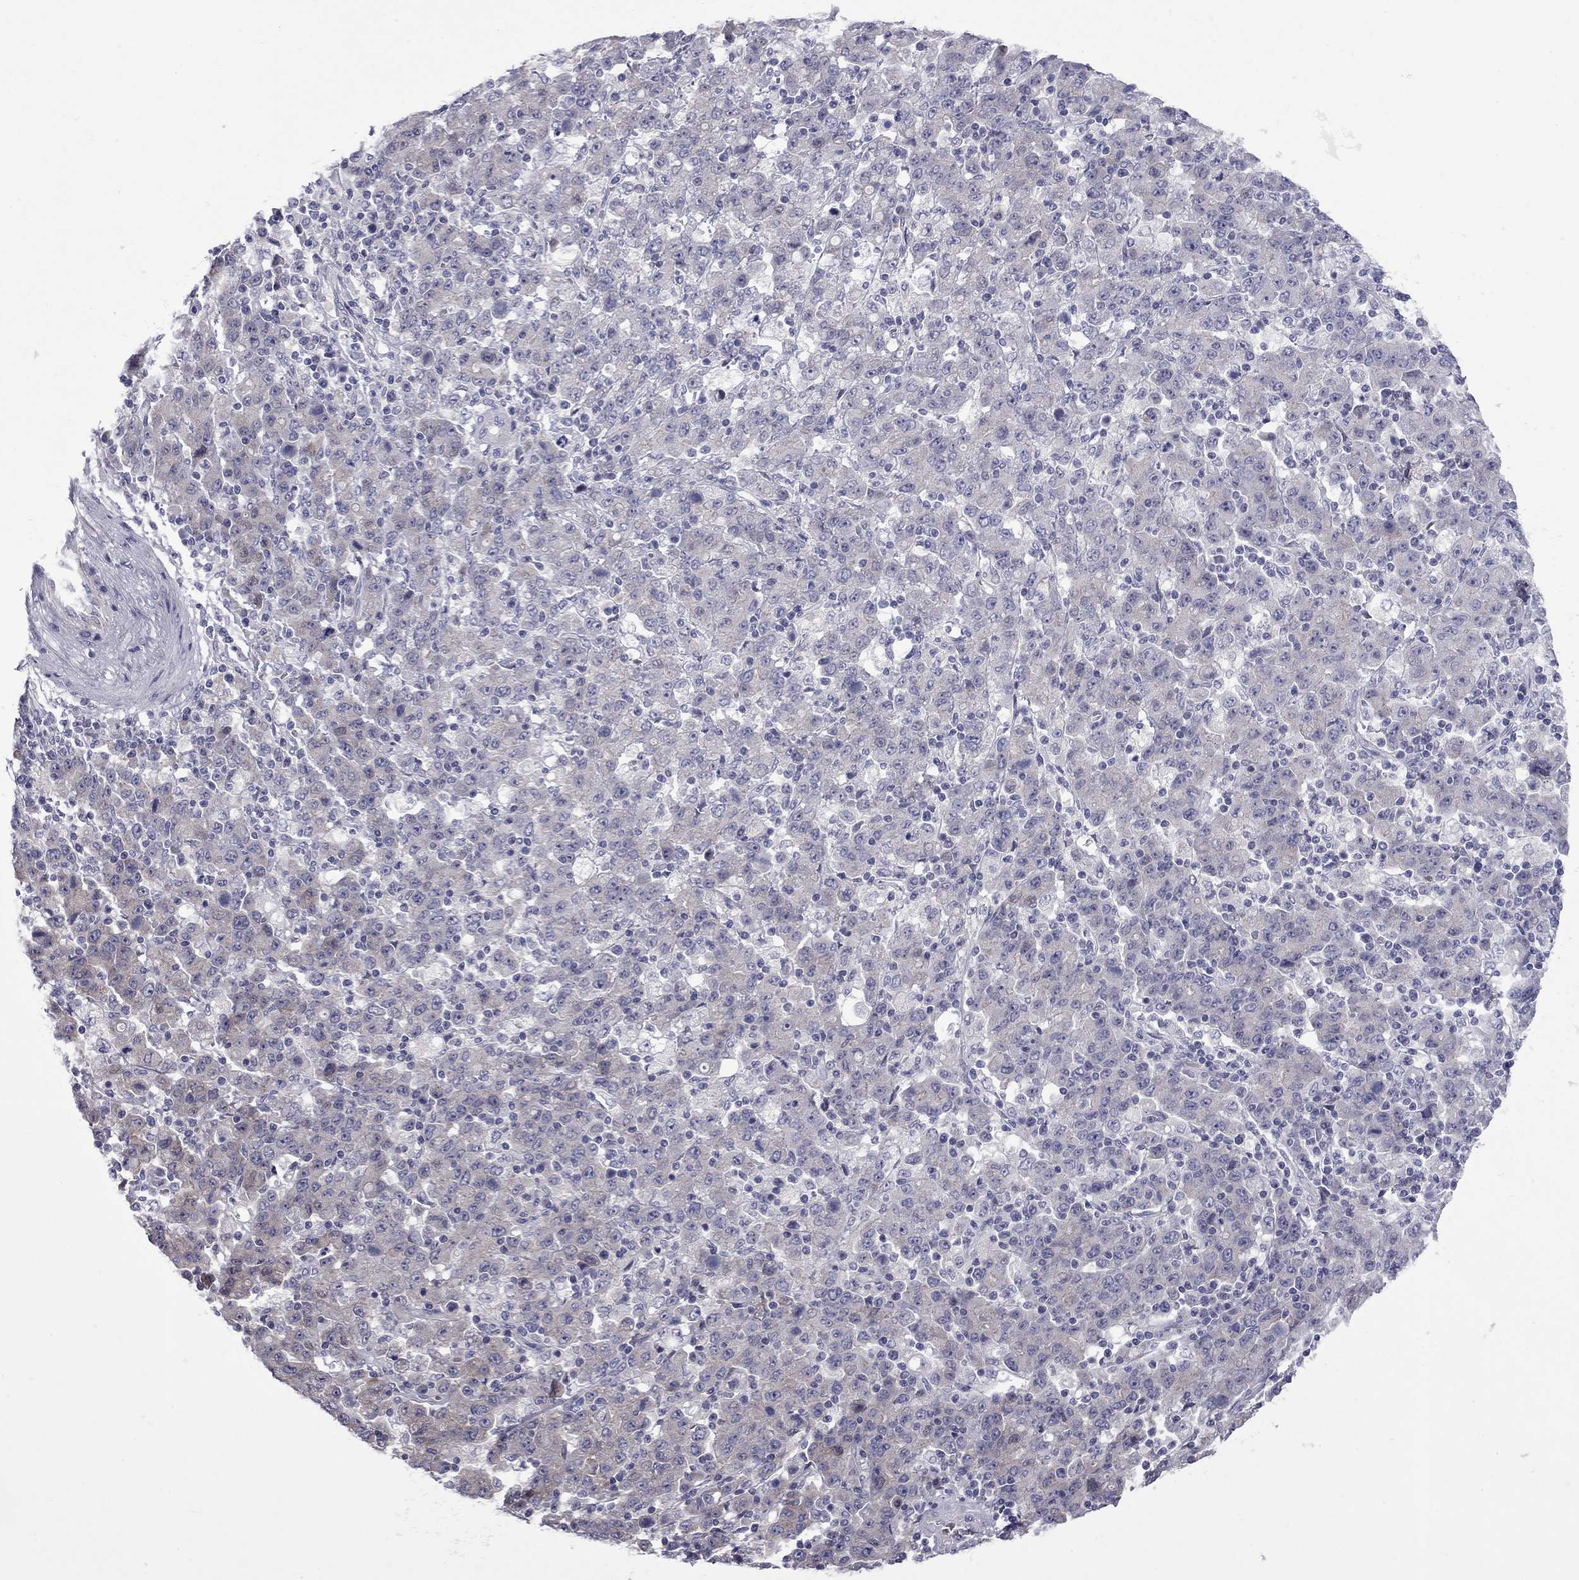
{"staining": {"intensity": "weak", "quantity": "<25%", "location": "cytoplasmic/membranous"}, "tissue": "stomach cancer", "cell_type": "Tumor cells", "image_type": "cancer", "snomed": [{"axis": "morphology", "description": "Adenocarcinoma, NOS"}, {"axis": "topography", "description": "Stomach, upper"}], "caption": "A high-resolution photomicrograph shows immunohistochemistry (IHC) staining of stomach adenocarcinoma, which demonstrates no significant expression in tumor cells.", "gene": "NRARP", "patient": {"sex": "male", "age": 69}}